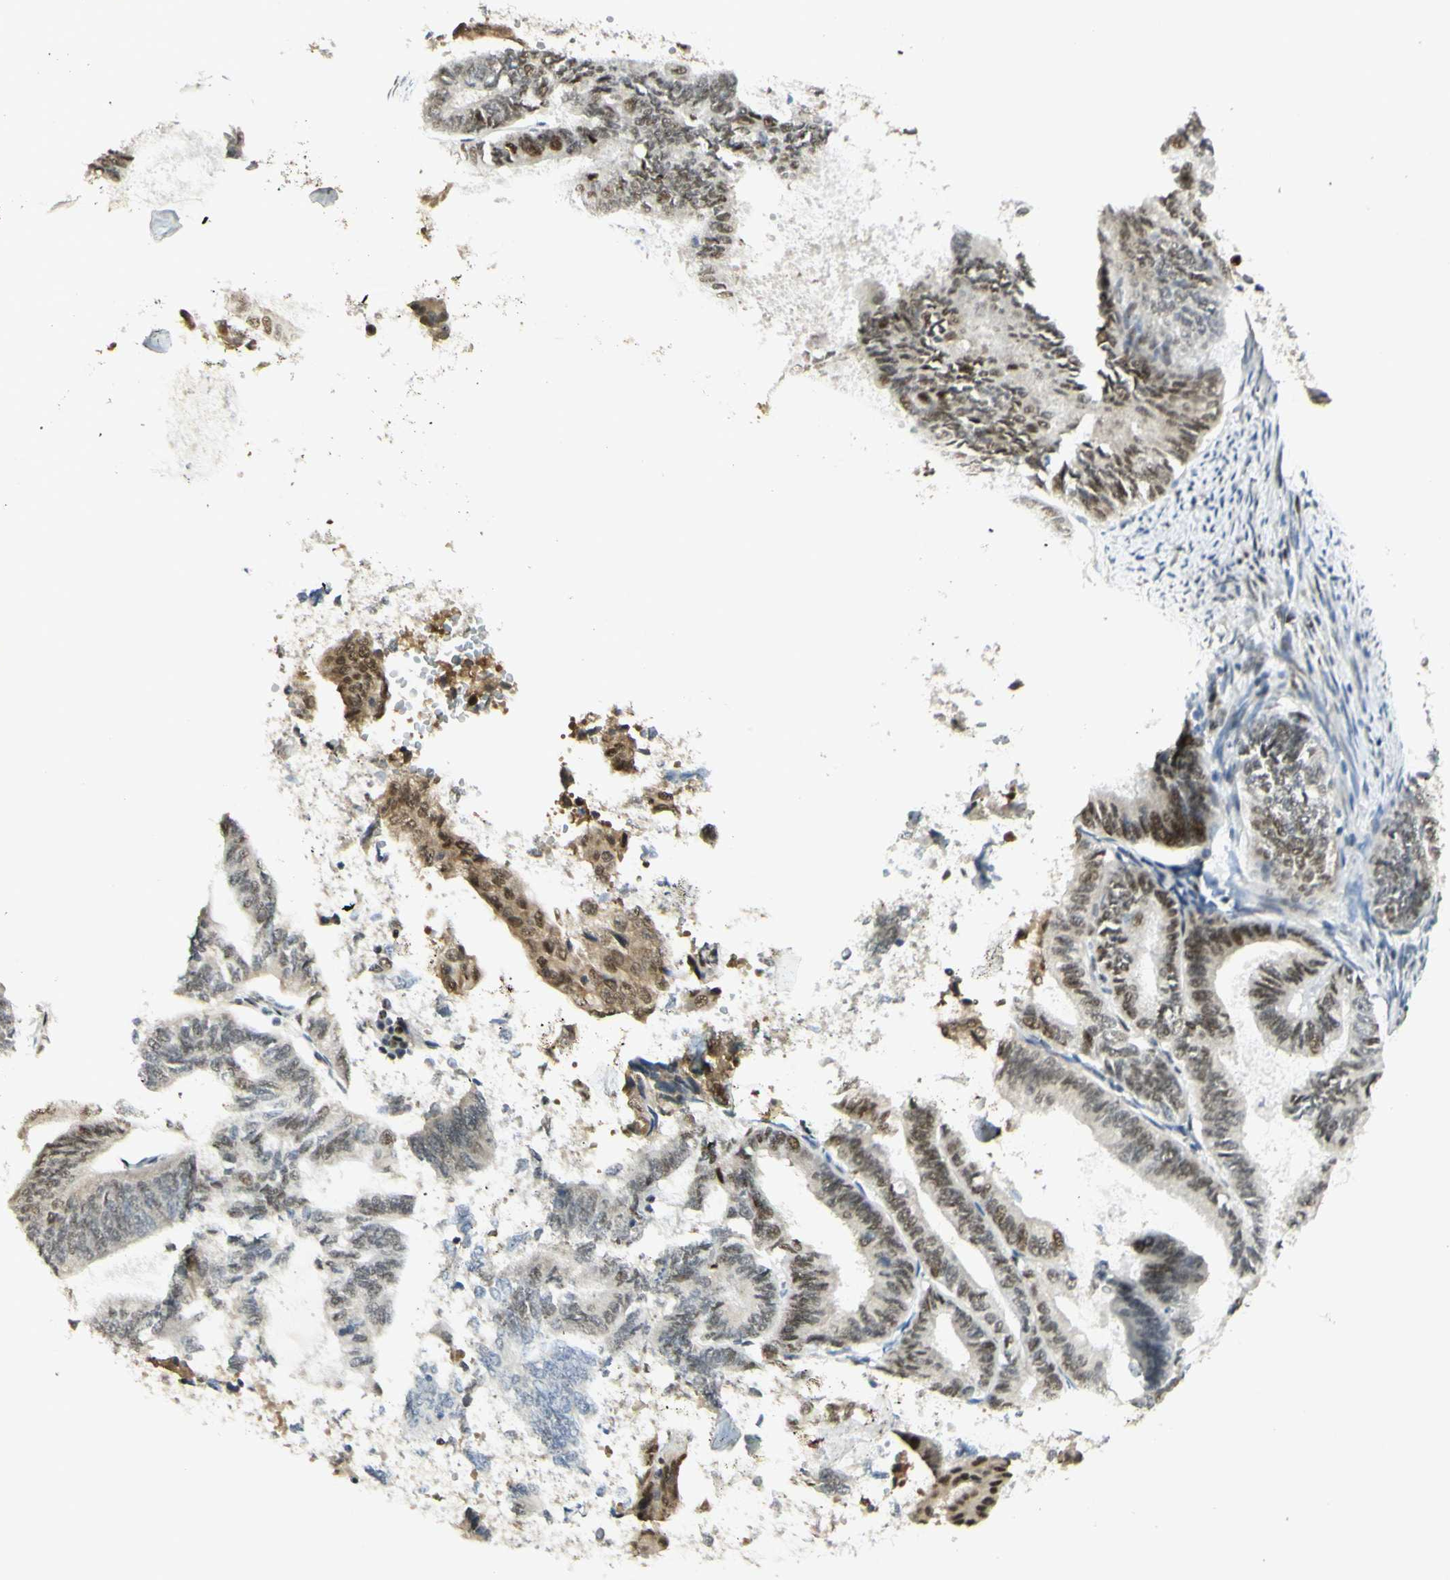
{"staining": {"intensity": "moderate", "quantity": "25%-75%", "location": "nuclear"}, "tissue": "endometrial cancer", "cell_type": "Tumor cells", "image_type": "cancer", "snomed": [{"axis": "morphology", "description": "Adenocarcinoma, NOS"}, {"axis": "topography", "description": "Endometrium"}], "caption": "Protein expression analysis of human endometrial cancer reveals moderate nuclear positivity in approximately 25%-75% of tumor cells.", "gene": "DDX1", "patient": {"sex": "female", "age": 86}}